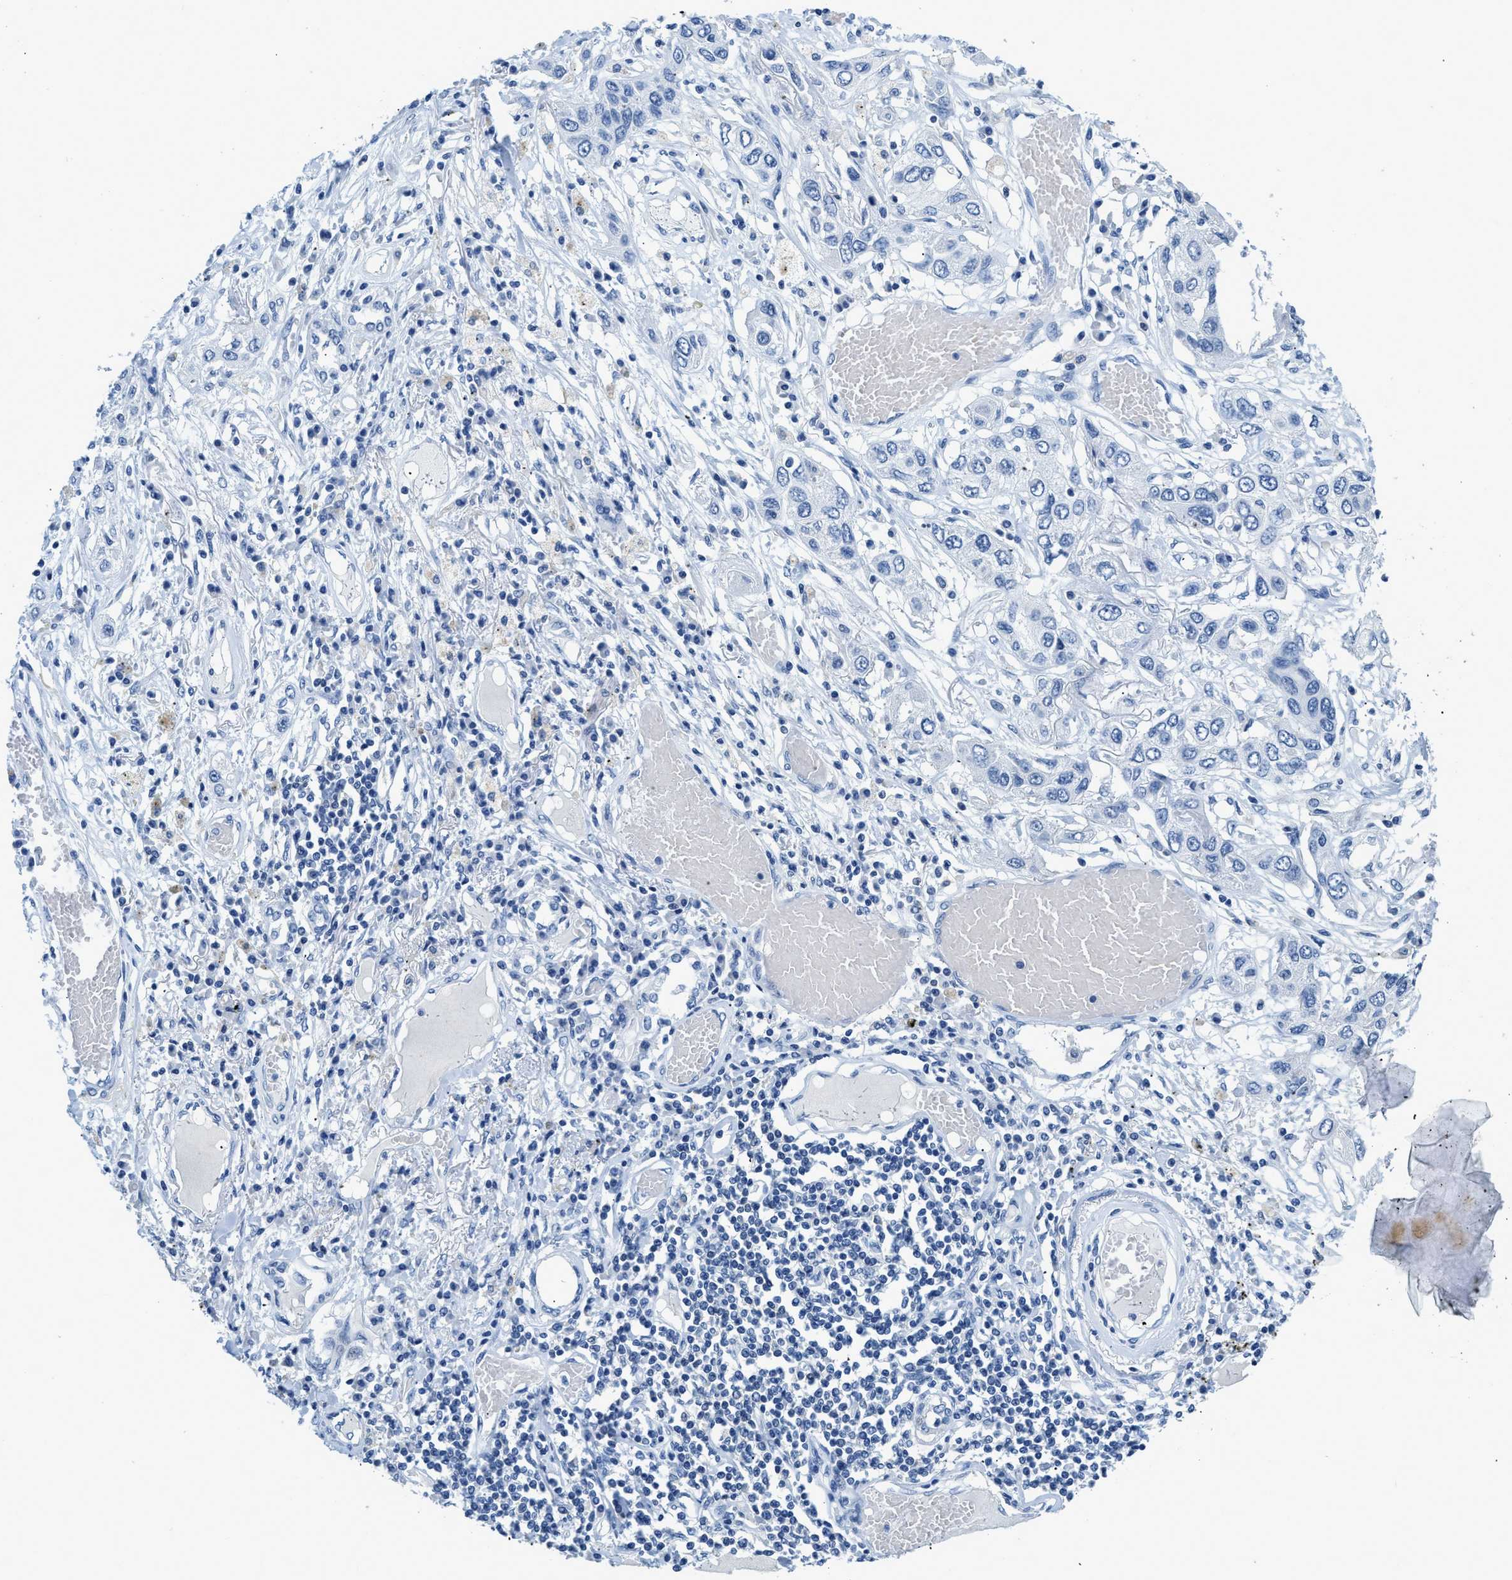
{"staining": {"intensity": "negative", "quantity": "none", "location": "none"}, "tissue": "lung cancer", "cell_type": "Tumor cells", "image_type": "cancer", "snomed": [{"axis": "morphology", "description": "Squamous cell carcinoma, NOS"}, {"axis": "topography", "description": "Lung"}], "caption": "High magnification brightfield microscopy of lung cancer stained with DAB (brown) and counterstained with hematoxylin (blue): tumor cells show no significant staining.", "gene": "NFATC2", "patient": {"sex": "male", "age": 71}}